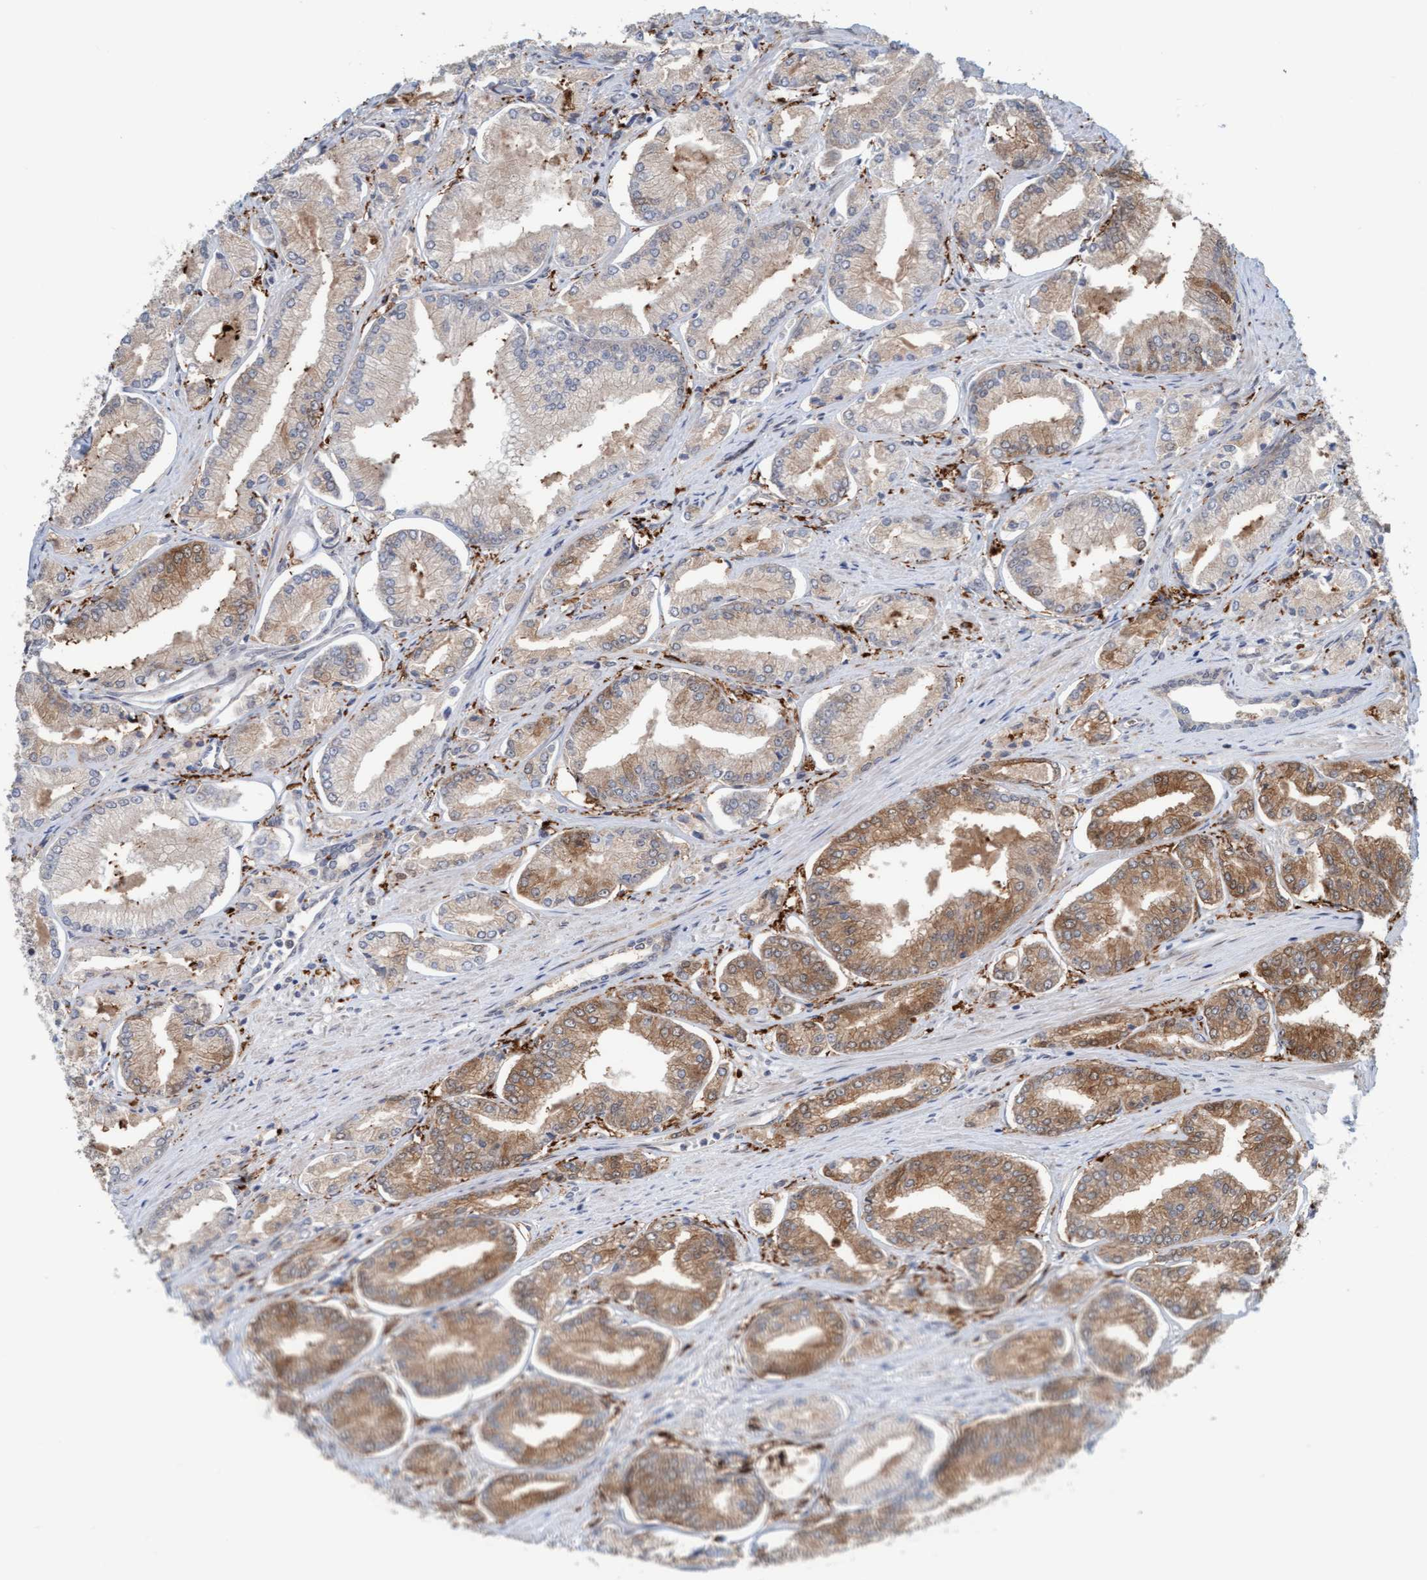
{"staining": {"intensity": "moderate", "quantity": "25%-75%", "location": "cytoplasmic/membranous"}, "tissue": "prostate cancer", "cell_type": "Tumor cells", "image_type": "cancer", "snomed": [{"axis": "morphology", "description": "Adenocarcinoma, Low grade"}, {"axis": "topography", "description": "Prostate"}], "caption": "Protein expression analysis of prostate cancer exhibits moderate cytoplasmic/membranous positivity in about 25%-75% of tumor cells. The staining was performed using DAB, with brown indicating positive protein expression. Nuclei are stained blue with hematoxylin.", "gene": "EIF4EBP1", "patient": {"sex": "male", "age": 52}}